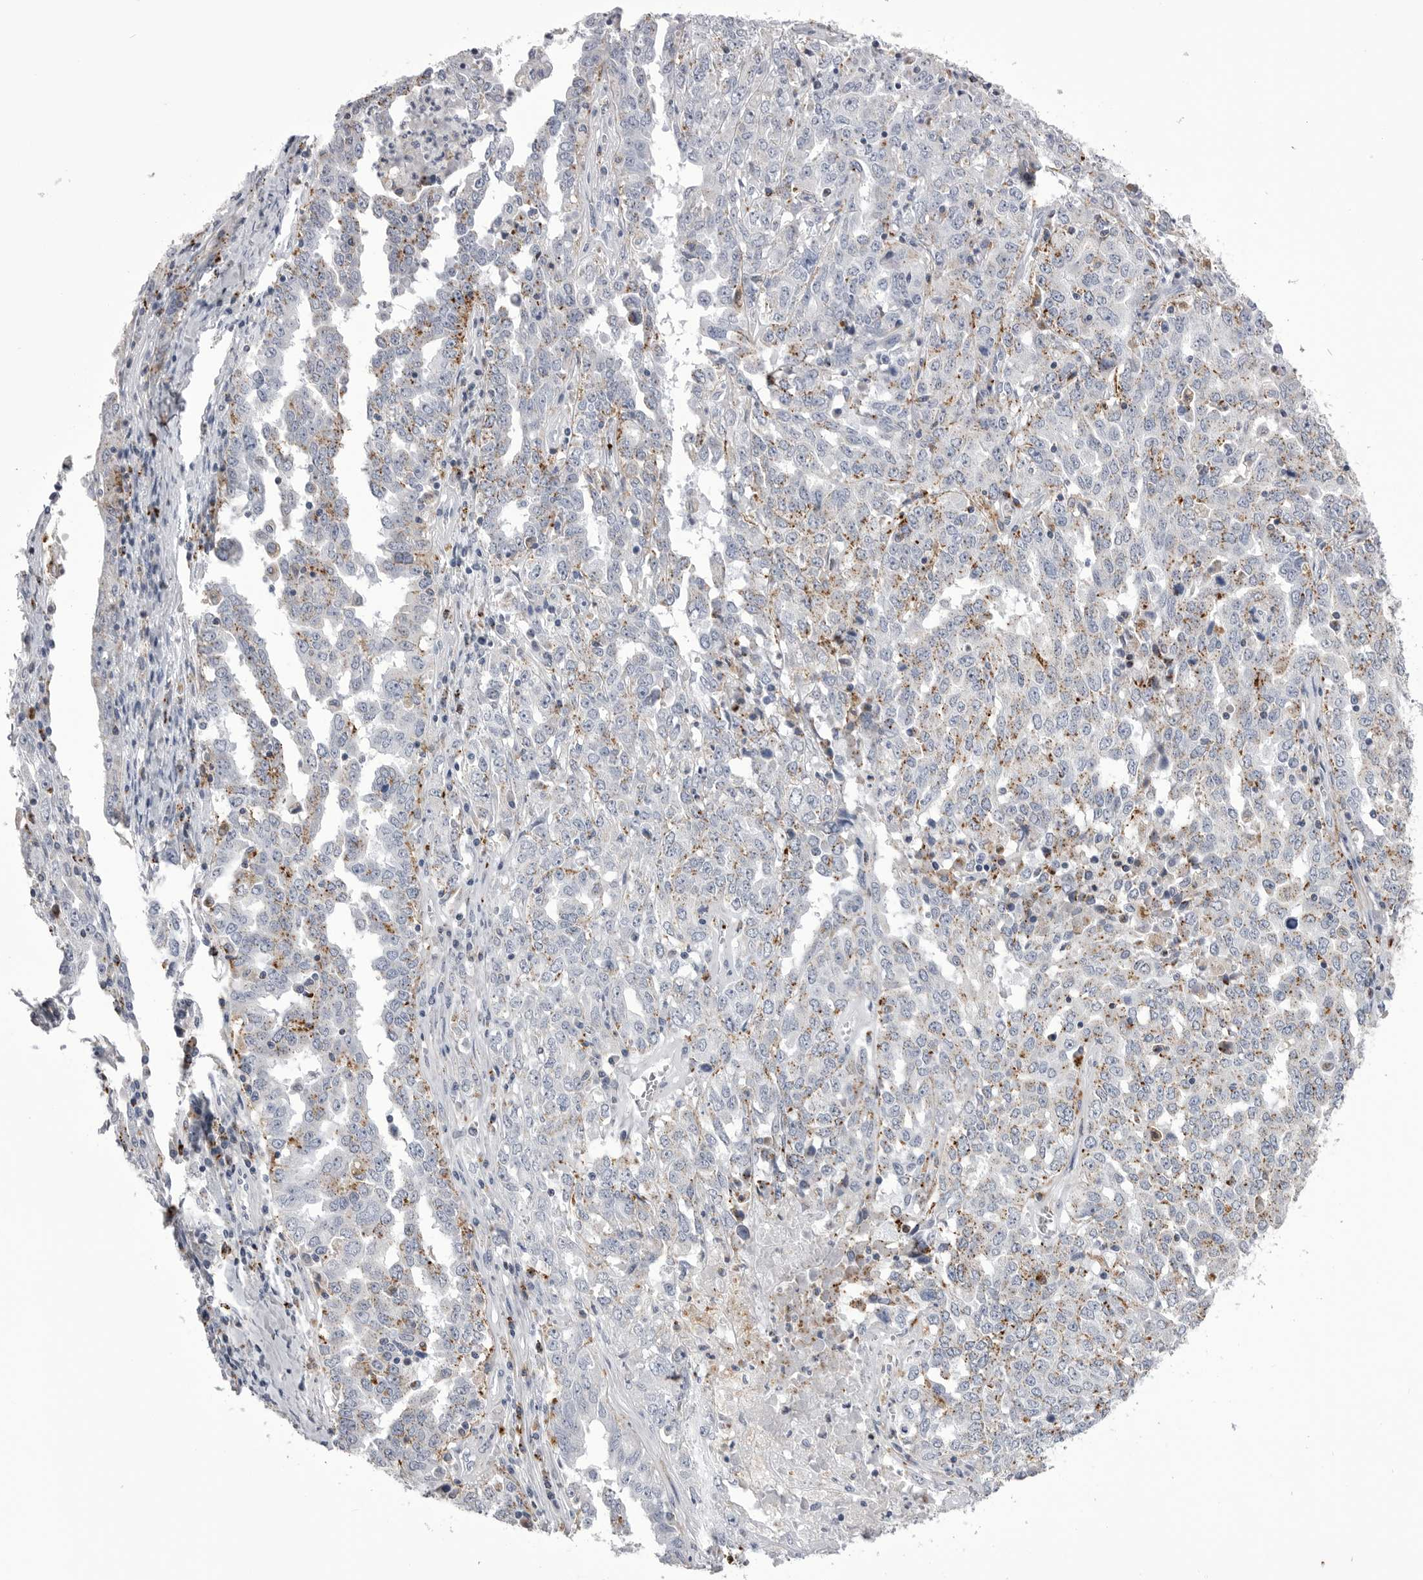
{"staining": {"intensity": "negative", "quantity": "none", "location": "none"}, "tissue": "ovarian cancer", "cell_type": "Tumor cells", "image_type": "cancer", "snomed": [{"axis": "morphology", "description": "Carcinoma, endometroid"}, {"axis": "topography", "description": "Ovary"}], "caption": "This is an IHC histopathology image of human endometroid carcinoma (ovarian). There is no expression in tumor cells.", "gene": "PSPN", "patient": {"sex": "female", "age": 62}}